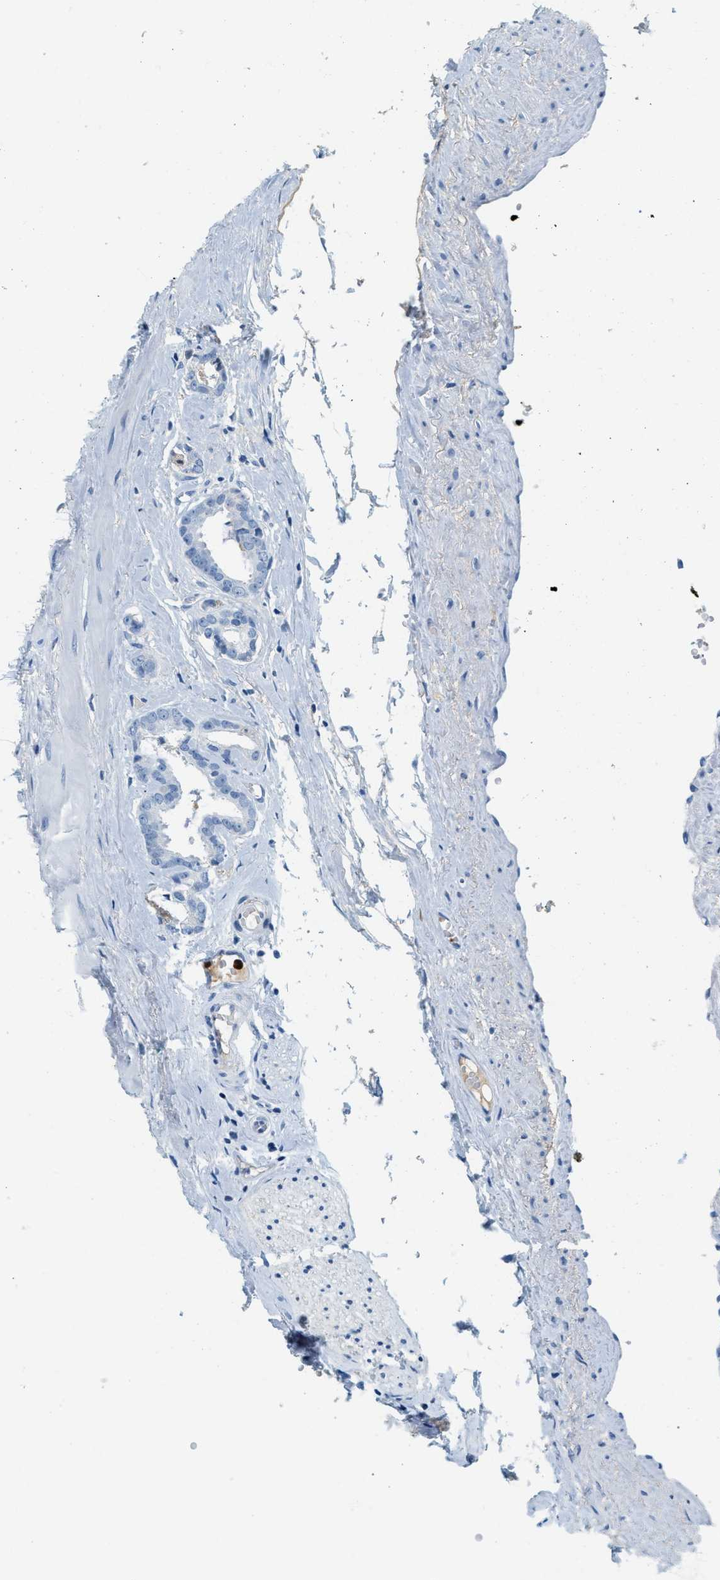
{"staining": {"intensity": "negative", "quantity": "none", "location": "none"}, "tissue": "prostate cancer", "cell_type": "Tumor cells", "image_type": "cancer", "snomed": [{"axis": "morphology", "description": "Adenocarcinoma, Low grade"}, {"axis": "topography", "description": "Prostate"}], "caption": "An immunohistochemistry photomicrograph of prostate cancer (adenocarcinoma (low-grade)) is shown. There is no staining in tumor cells of prostate cancer (adenocarcinoma (low-grade)).", "gene": "LCN2", "patient": {"sex": "male", "age": 53}}